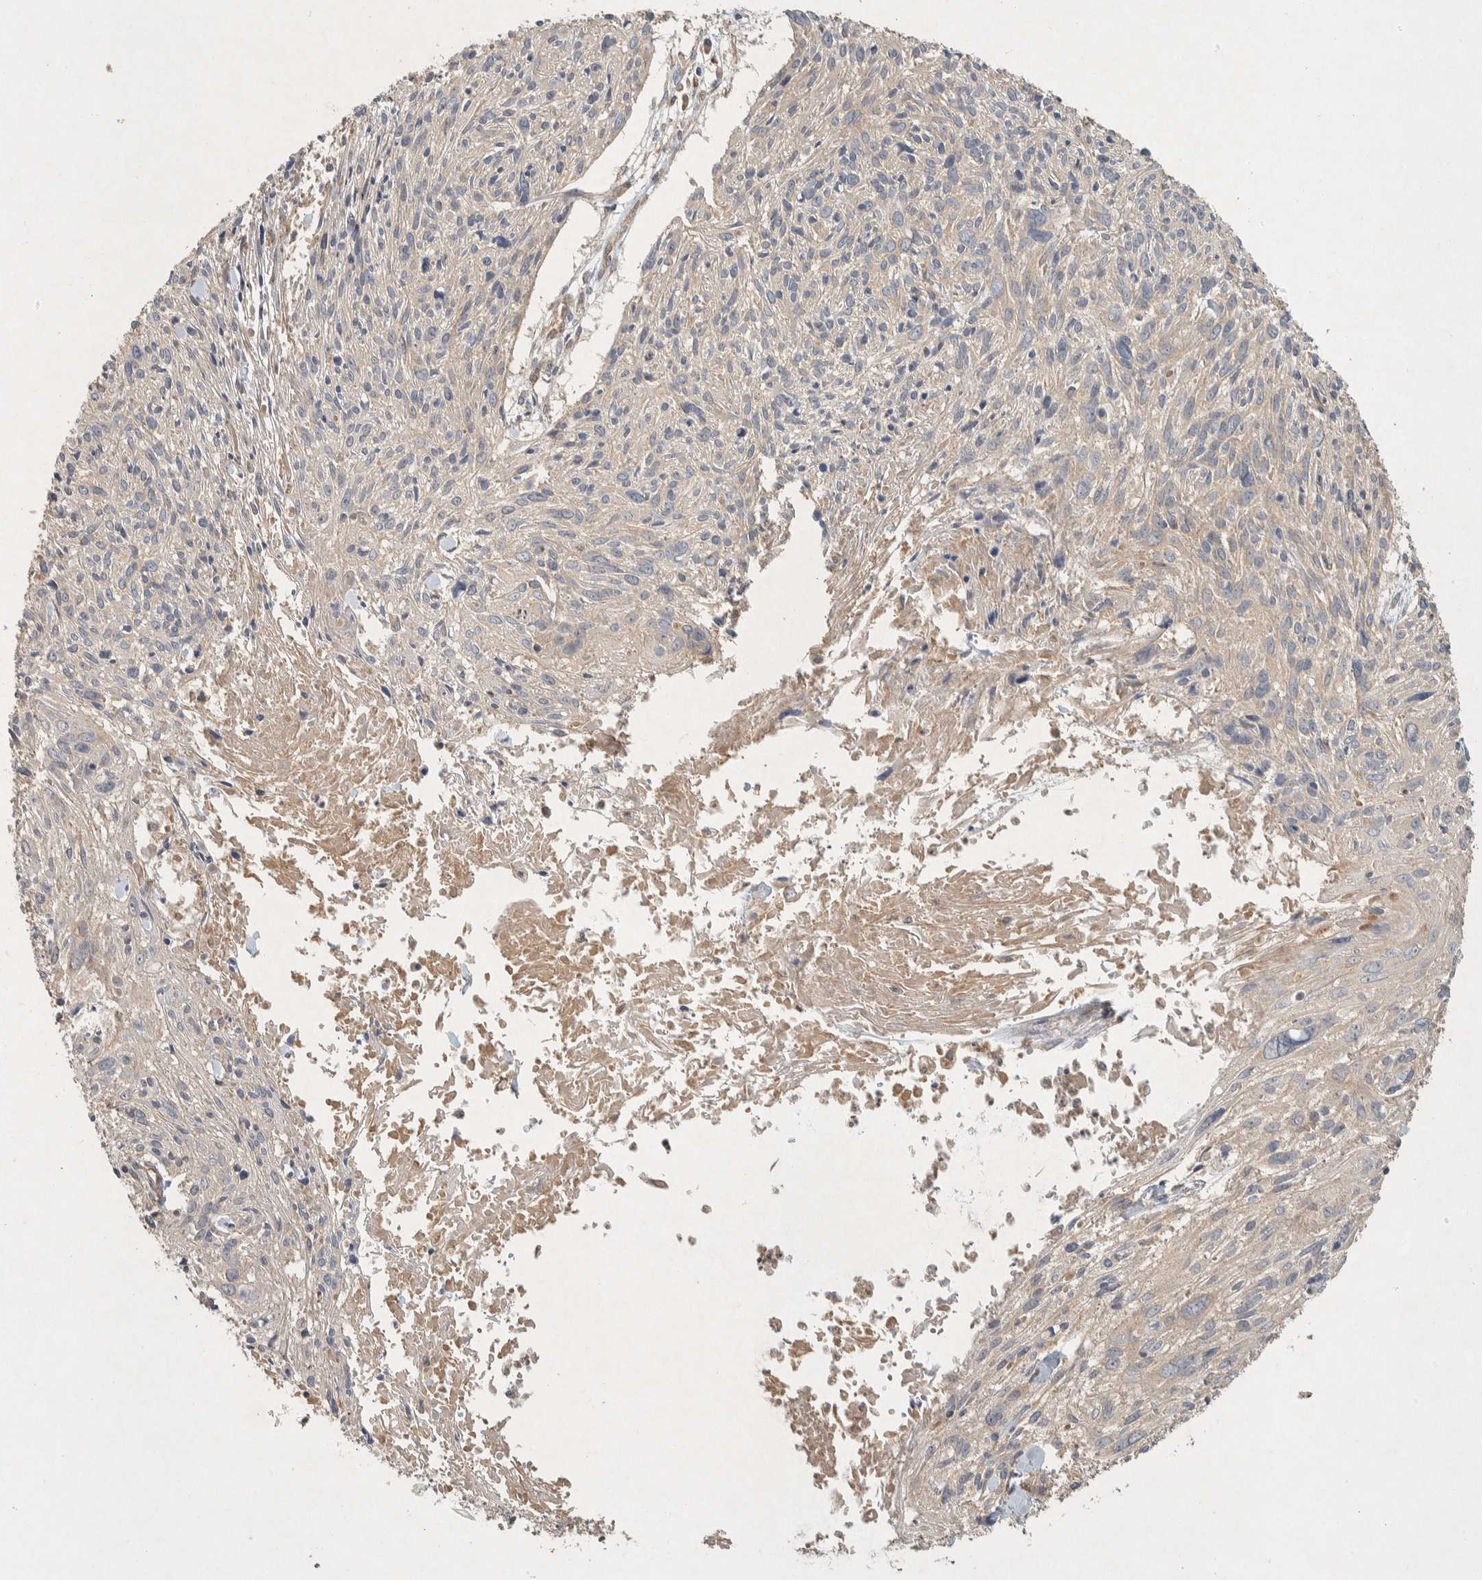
{"staining": {"intensity": "negative", "quantity": "none", "location": "none"}, "tissue": "cervical cancer", "cell_type": "Tumor cells", "image_type": "cancer", "snomed": [{"axis": "morphology", "description": "Squamous cell carcinoma, NOS"}, {"axis": "topography", "description": "Cervix"}], "caption": "This is an immunohistochemistry image of squamous cell carcinoma (cervical). There is no positivity in tumor cells.", "gene": "PXK", "patient": {"sex": "female", "age": 51}}